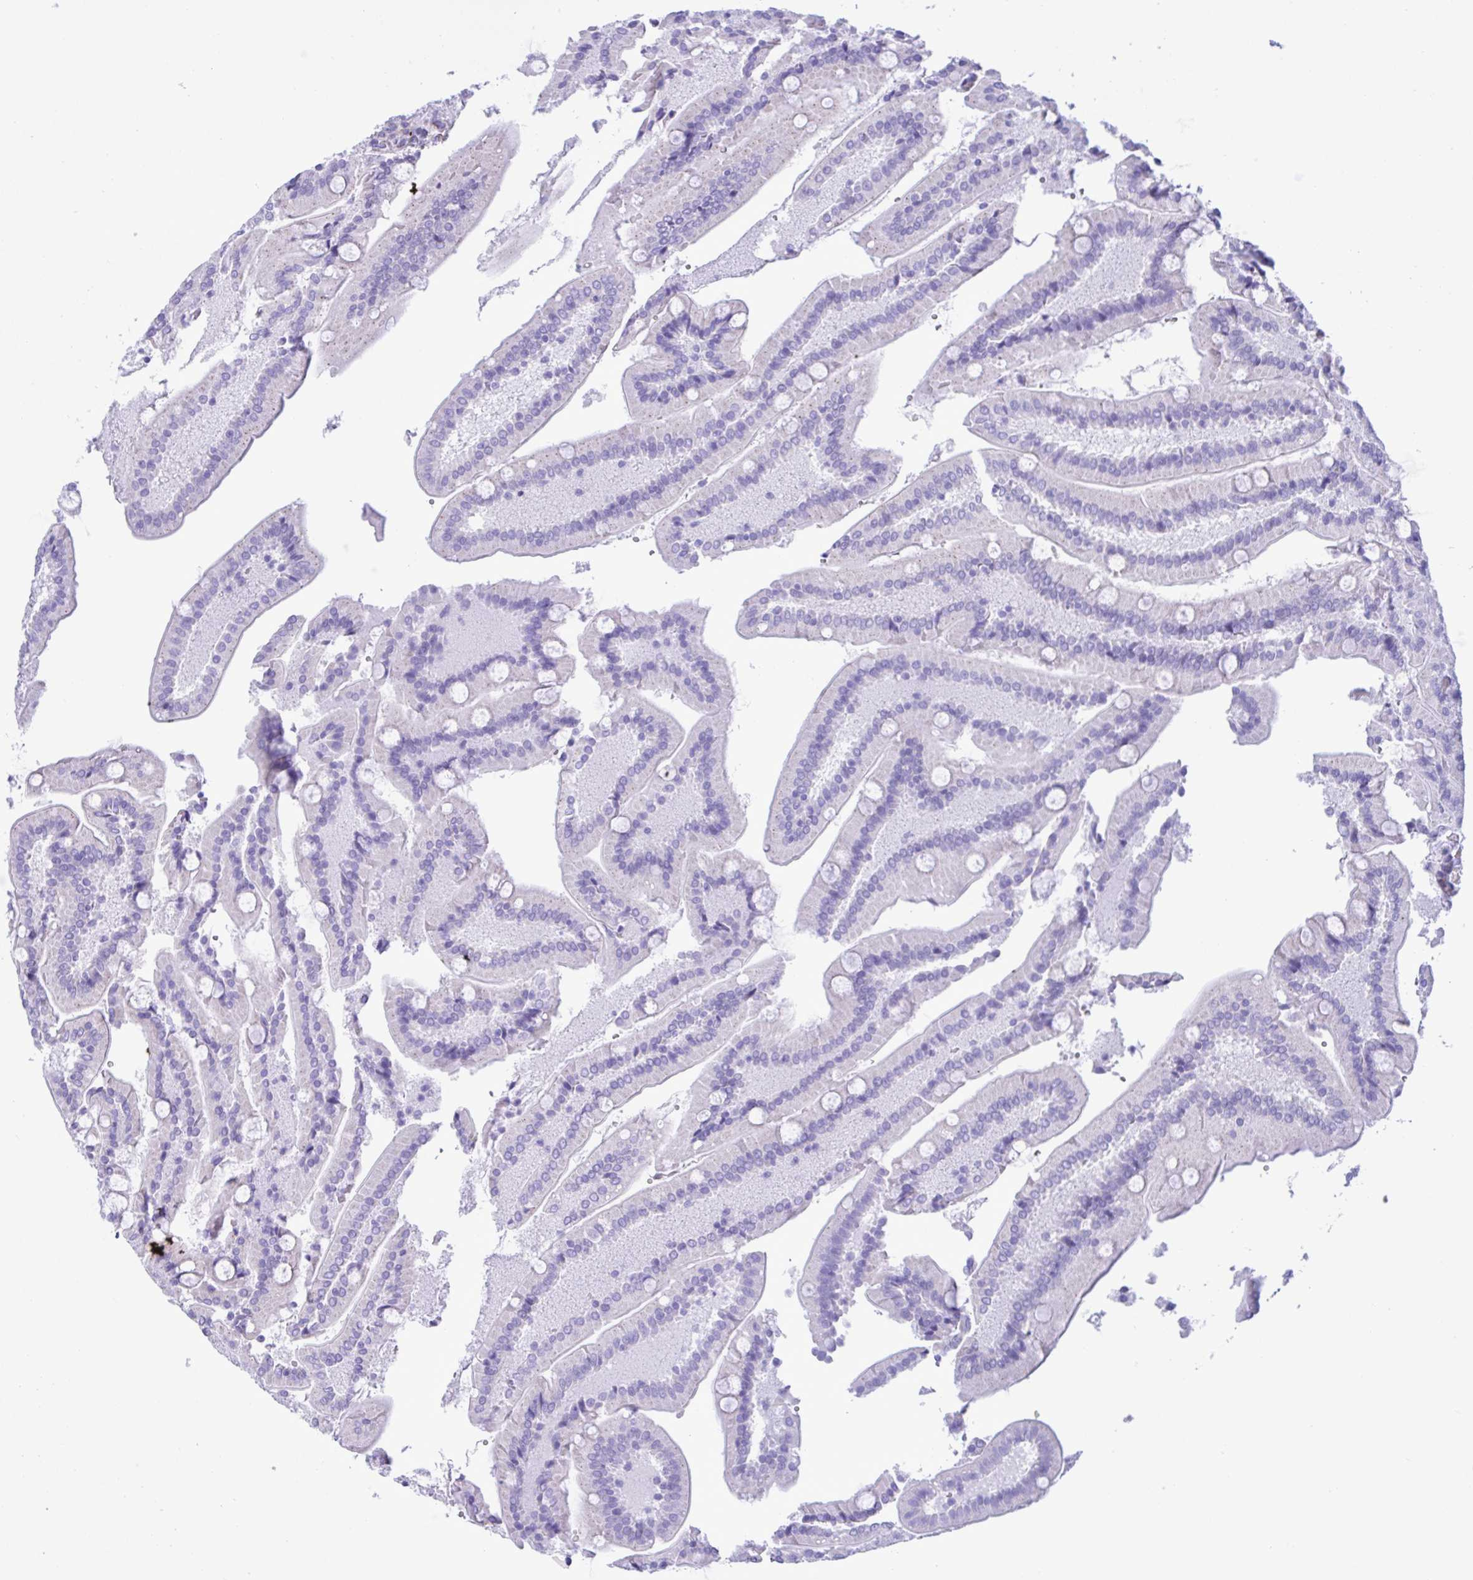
{"staining": {"intensity": "negative", "quantity": "none", "location": "none"}, "tissue": "duodenum", "cell_type": "Glandular cells", "image_type": "normal", "snomed": [{"axis": "morphology", "description": "Normal tissue, NOS"}, {"axis": "topography", "description": "Duodenum"}], "caption": "Immunohistochemistry (IHC) micrograph of benign duodenum: duodenum stained with DAB (3,3'-diaminobenzidine) exhibits no significant protein positivity in glandular cells.", "gene": "SMAD5", "patient": {"sex": "female", "age": 62}}